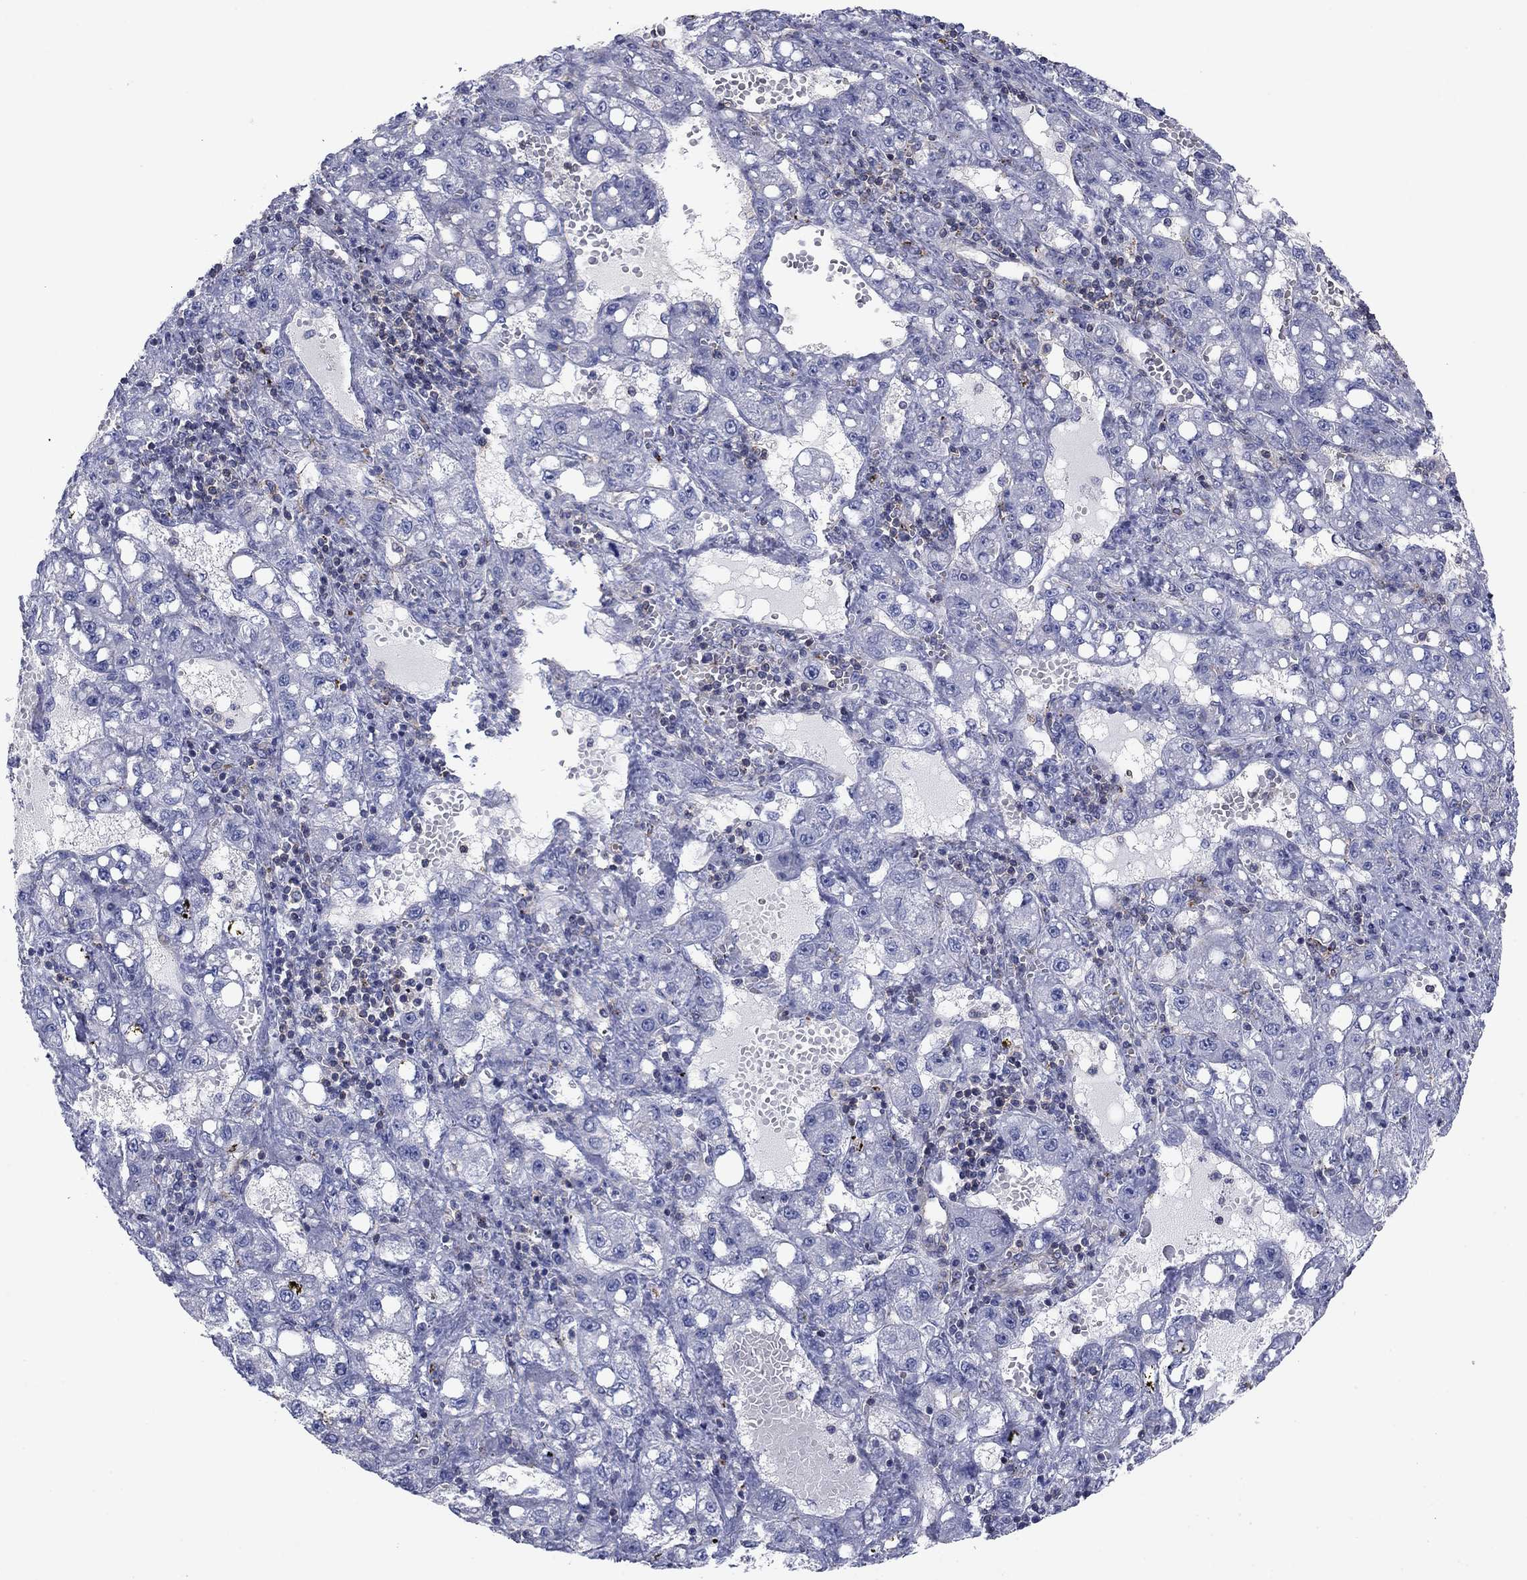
{"staining": {"intensity": "negative", "quantity": "none", "location": "none"}, "tissue": "liver cancer", "cell_type": "Tumor cells", "image_type": "cancer", "snomed": [{"axis": "morphology", "description": "Carcinoma, Hepatocellular, NOS"}, {"axis": "topography", "description": "Liver"}], "caption": "DAB immunohistochemical staining of hepatocellular carcinoma (liver) shows no significant staining in tumor cells.", "gene": "PSD4", "patient": {"sex": "female", "age": 65}}